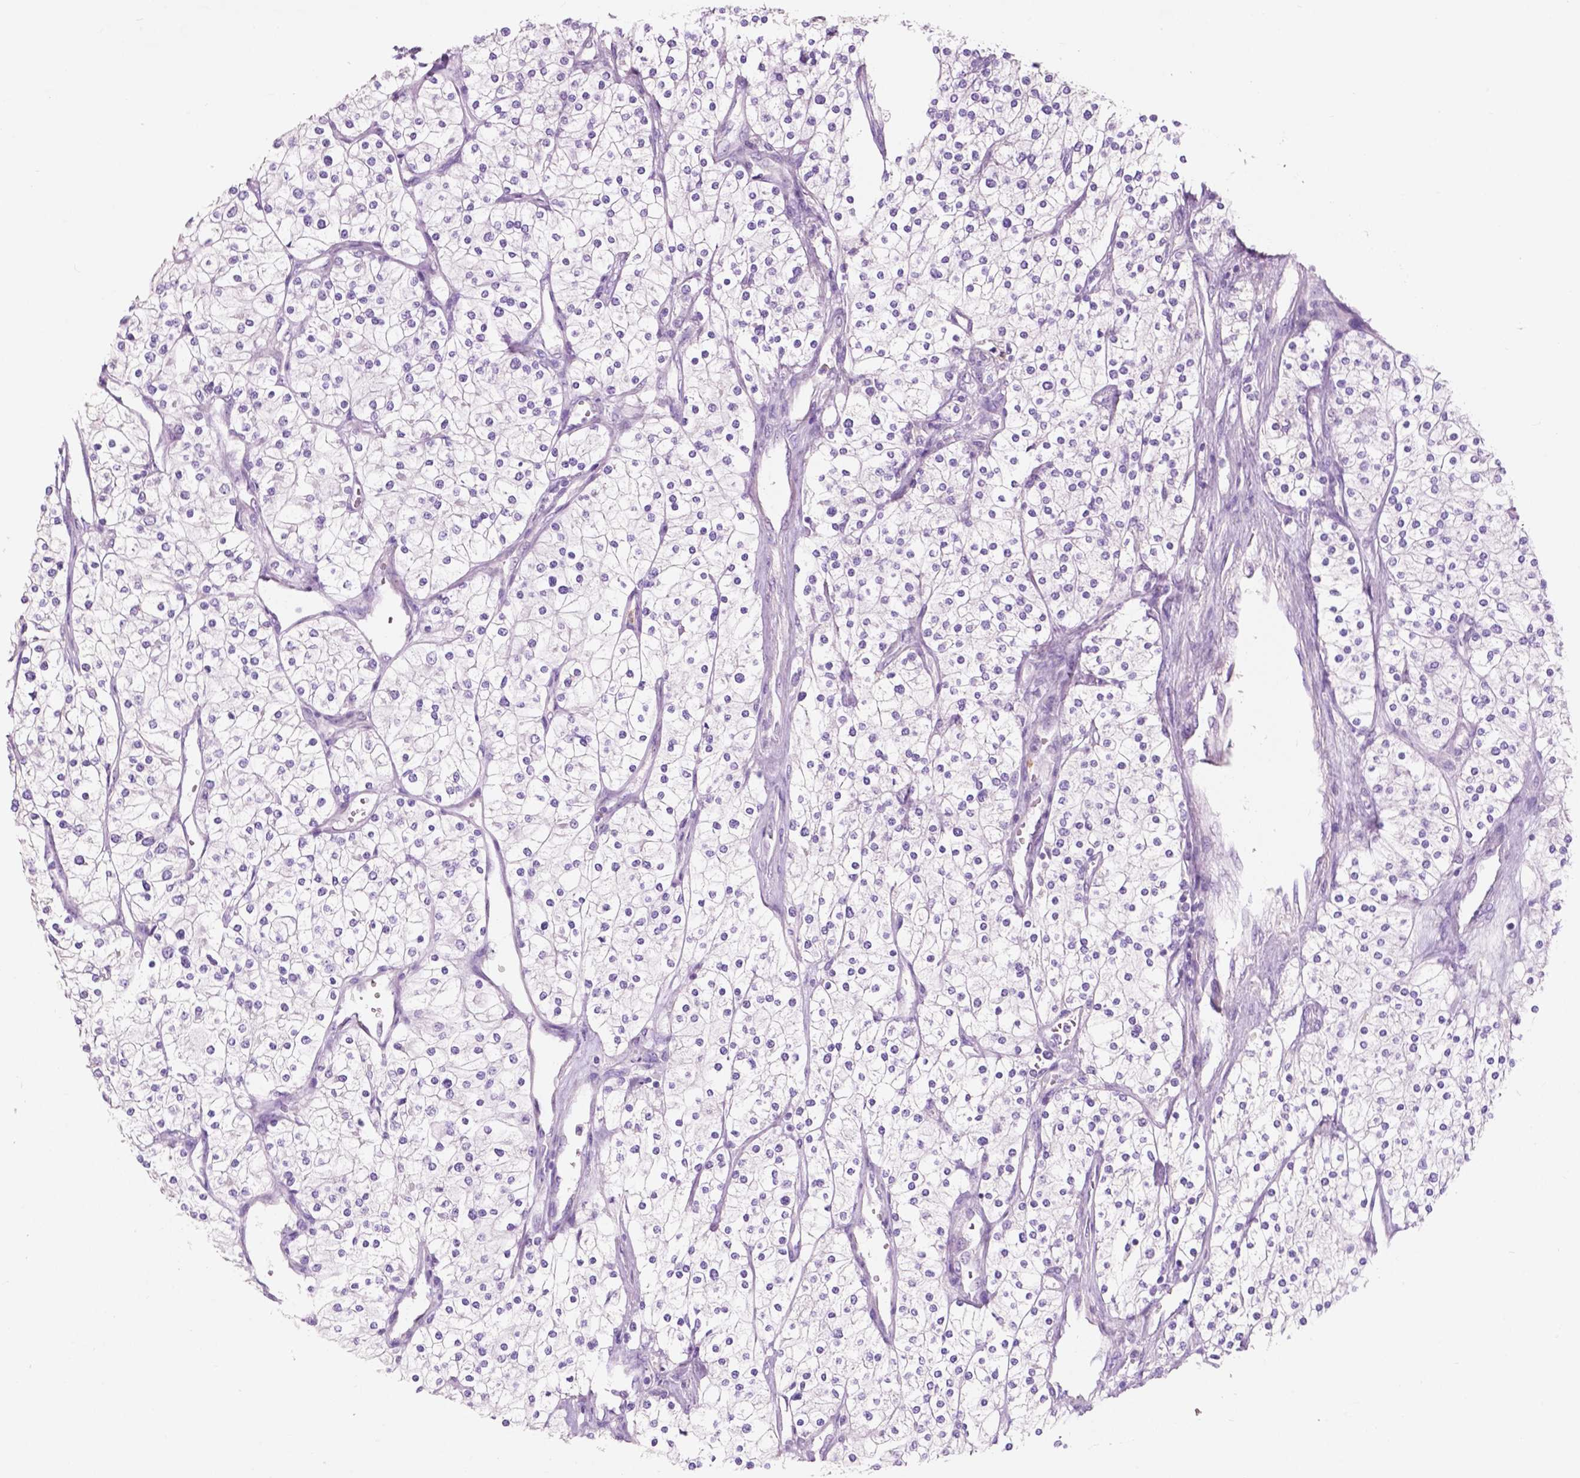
{"staining": {"intensity": "negative", "quantity": "none", "location": "none"}, "tissue": "renal cancer", "cell_type": "Tumor cells", "image_type": "cancer", "snomed": [{"axis": "morphology", "description": "Adenocarcinoma, NOS"}, {"axis": "topography", "description": "Kidney"}], "caption": "Renal cancer (adenocarcinoma) stained for a protein using immunohistochemistry (IHC) demonstrates no positivity tumor cells.", "gene": "CUZD1", "patient": {"sex": "male", "age": 80}}